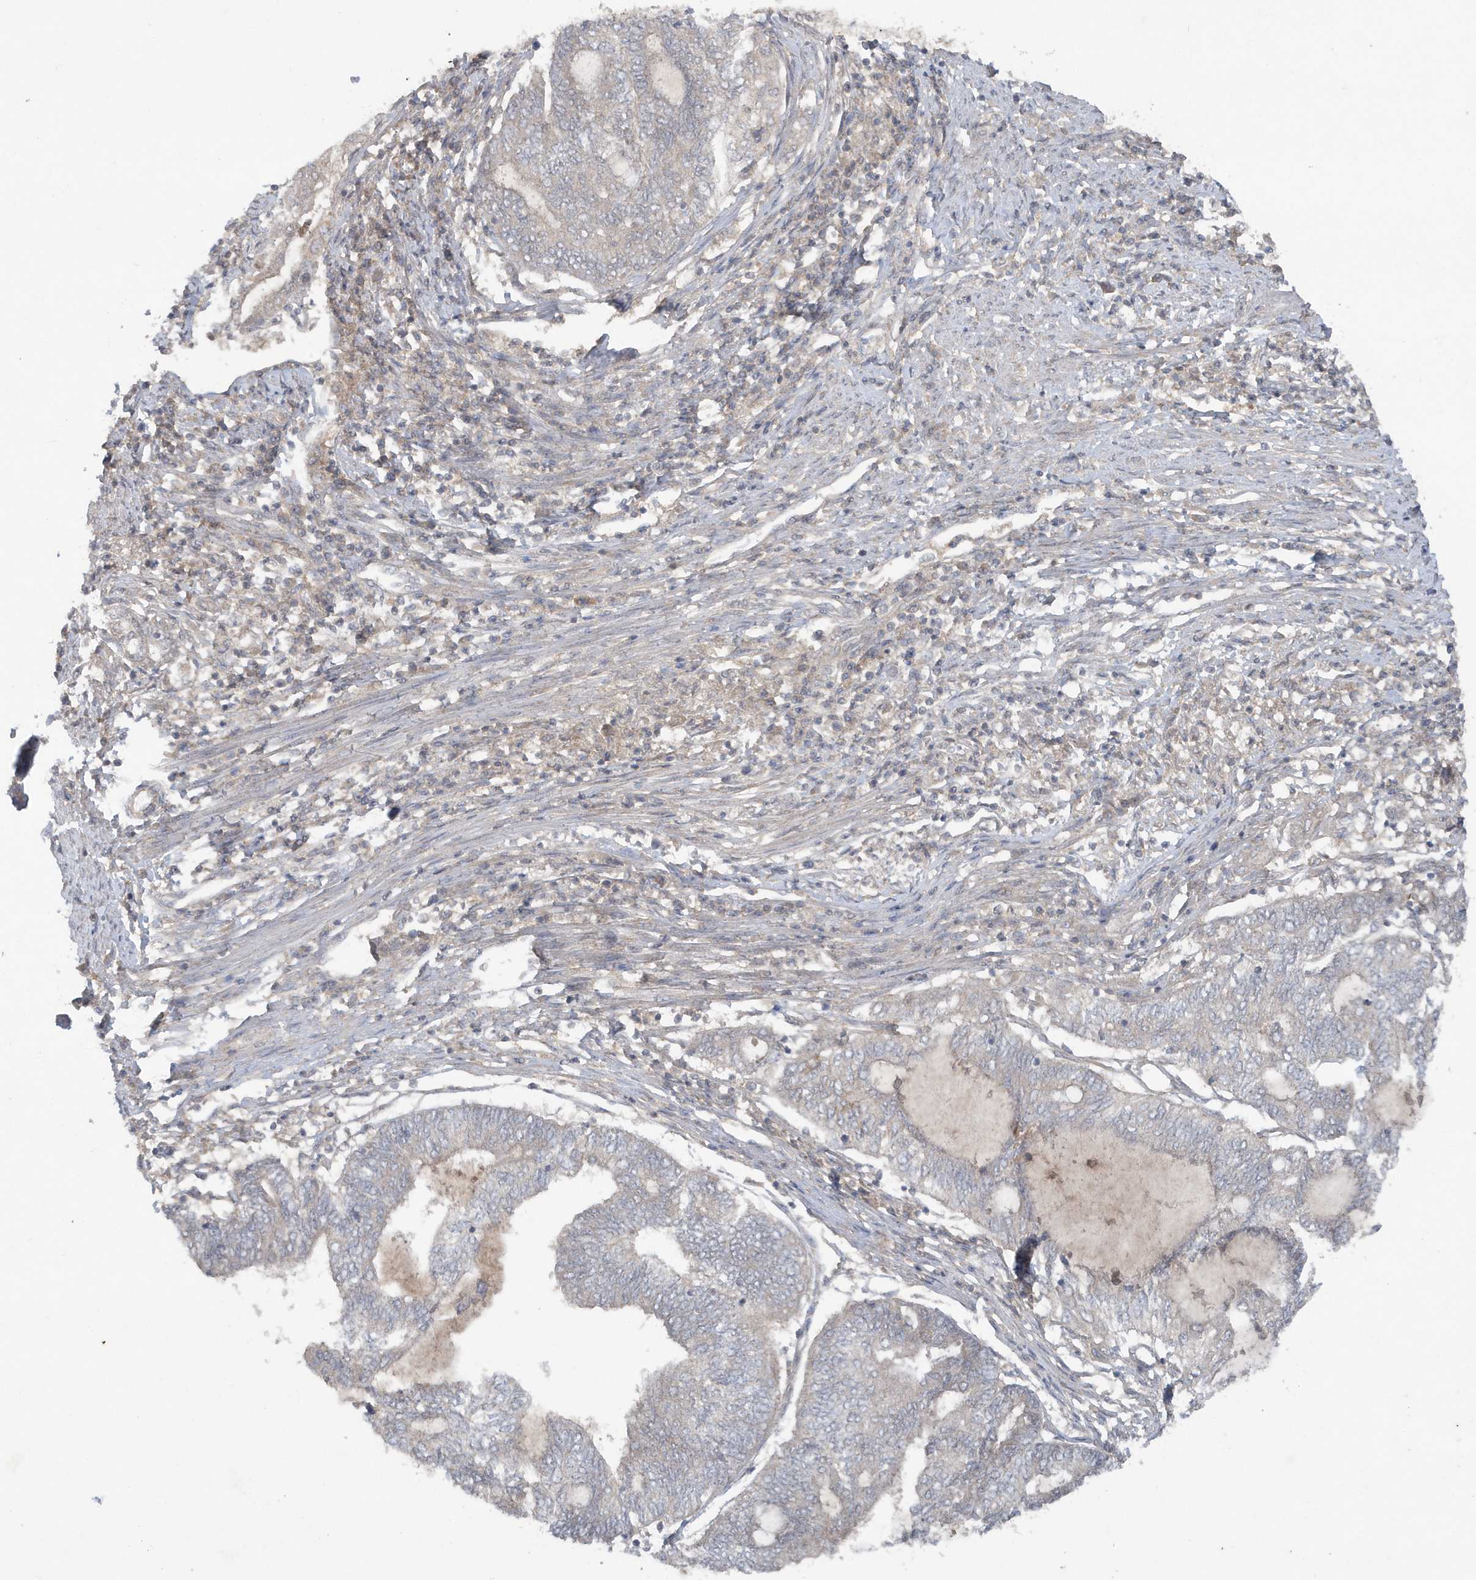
{"staining": {"intensity": "negative", "quantity": "none", "location": "none"}, "tissue": "endometrial cancer", "cell_type": "Tumor cells", "image_type": "cancer", "snomed": [{"axis": "morphology", "description": "Adenocarcinoma, NOS"}, {"axis": "topography", "description": "Uterus"}, {"axis": "topography", "description": "Endometrium"}], "caption": "This is a photomicrograph of immunohistochemistry staining of endometrial cancer (adenocarcinoma), which shows no expression in tumor cells.", "gene": "C1RL", "patient": {"sex": "female", "age": 70}}